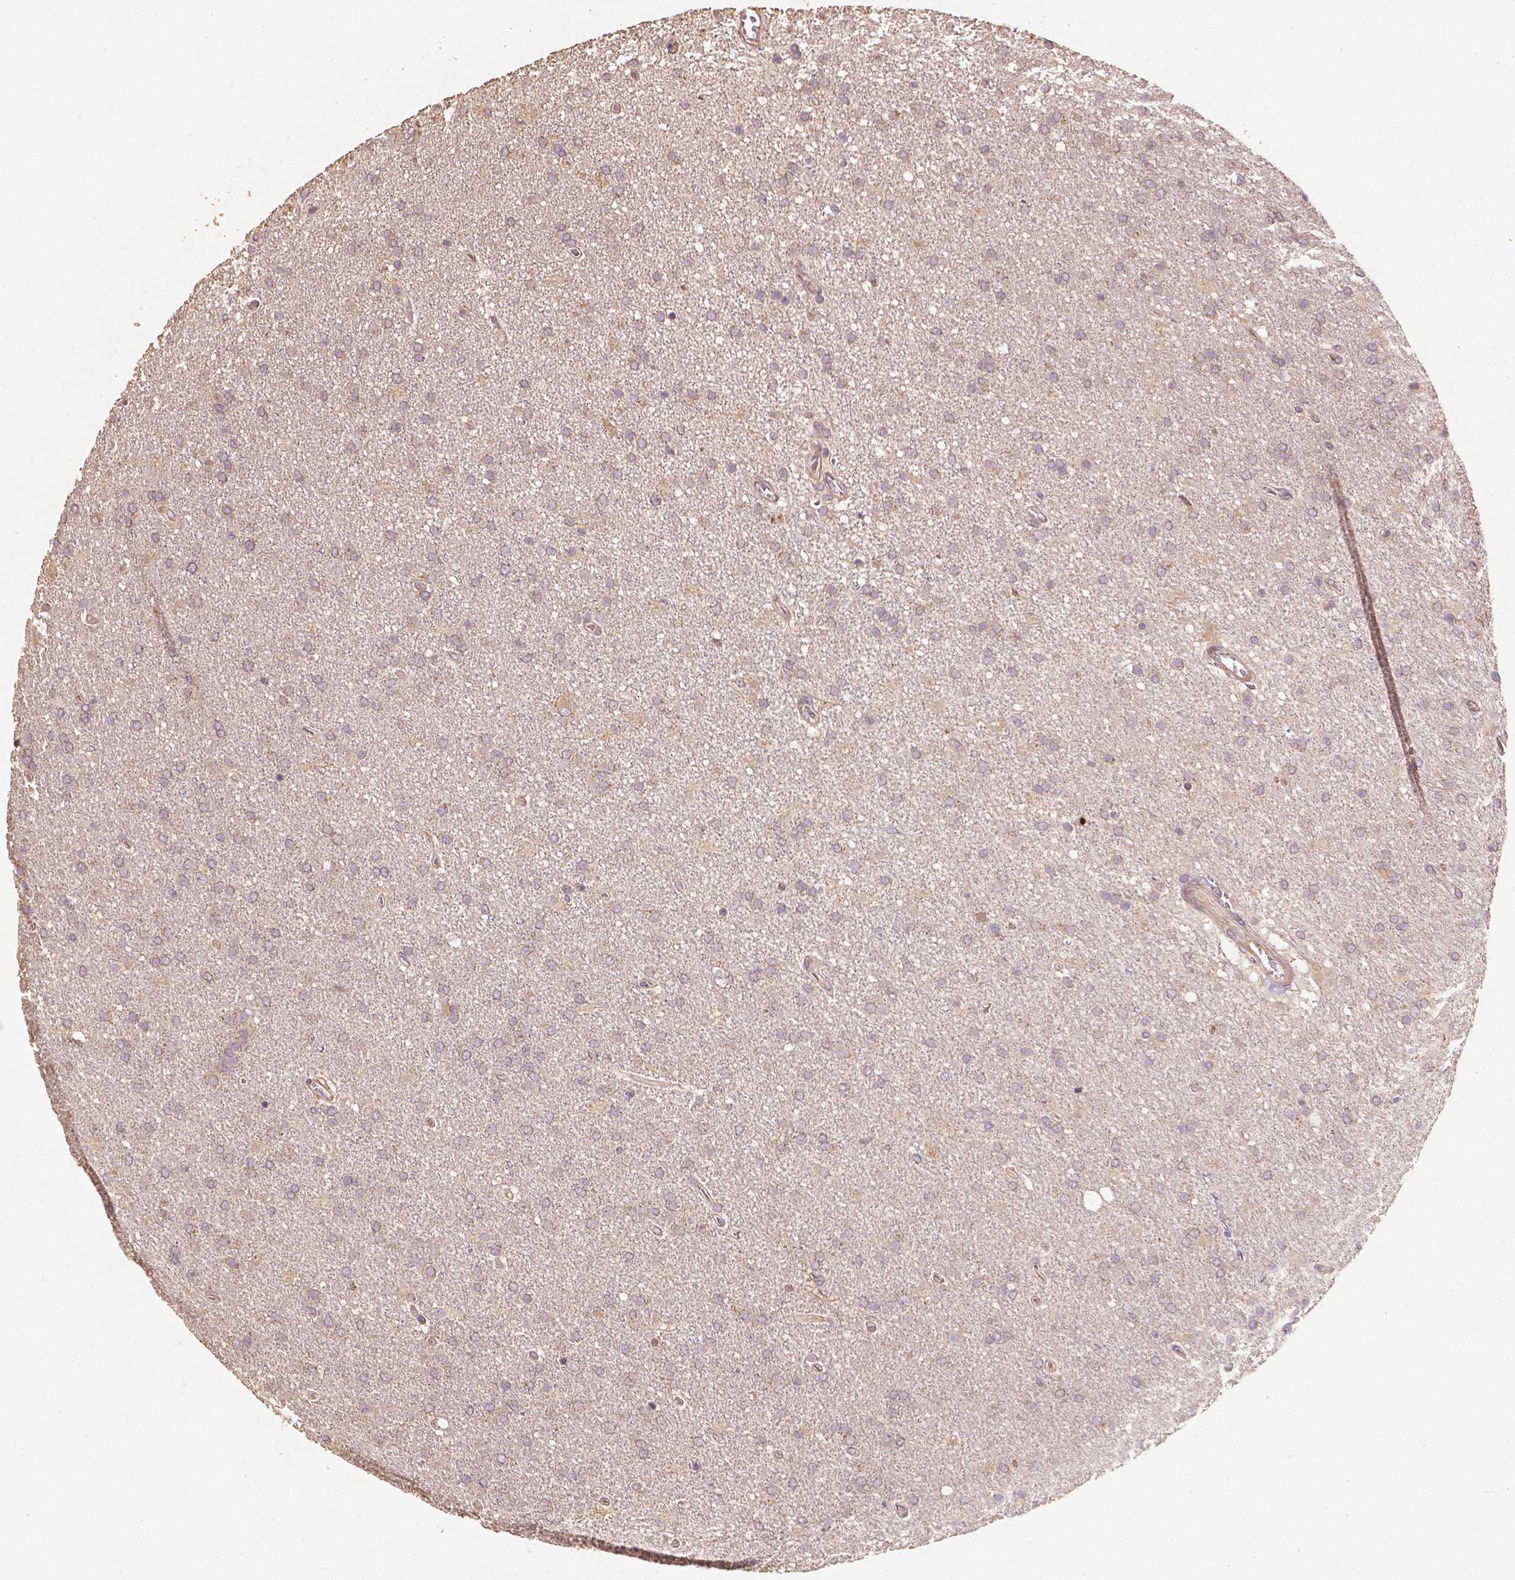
{"staining": {"intensity": "weak", "quantity": "<25%", "location": "cytoplasmic/membranous"}, "tissue": "glioma", "cell_type": "Tumor cells", "image_type": "cancer", "snomed": [{"axis": "morphology", "description": "Glioma, malignant, High grade"}, {"axis": "topography", "description": "Cerebral cortex"}], "caption": "This micrograph is of glioma stained with immunohistochemistry (IHC) to label a protein in brown with the nuclei are counter-stained blue. There is no expression in tumor cells.", "gene": "G3BP1", "patient": {"sex": "male", "age": 70}}